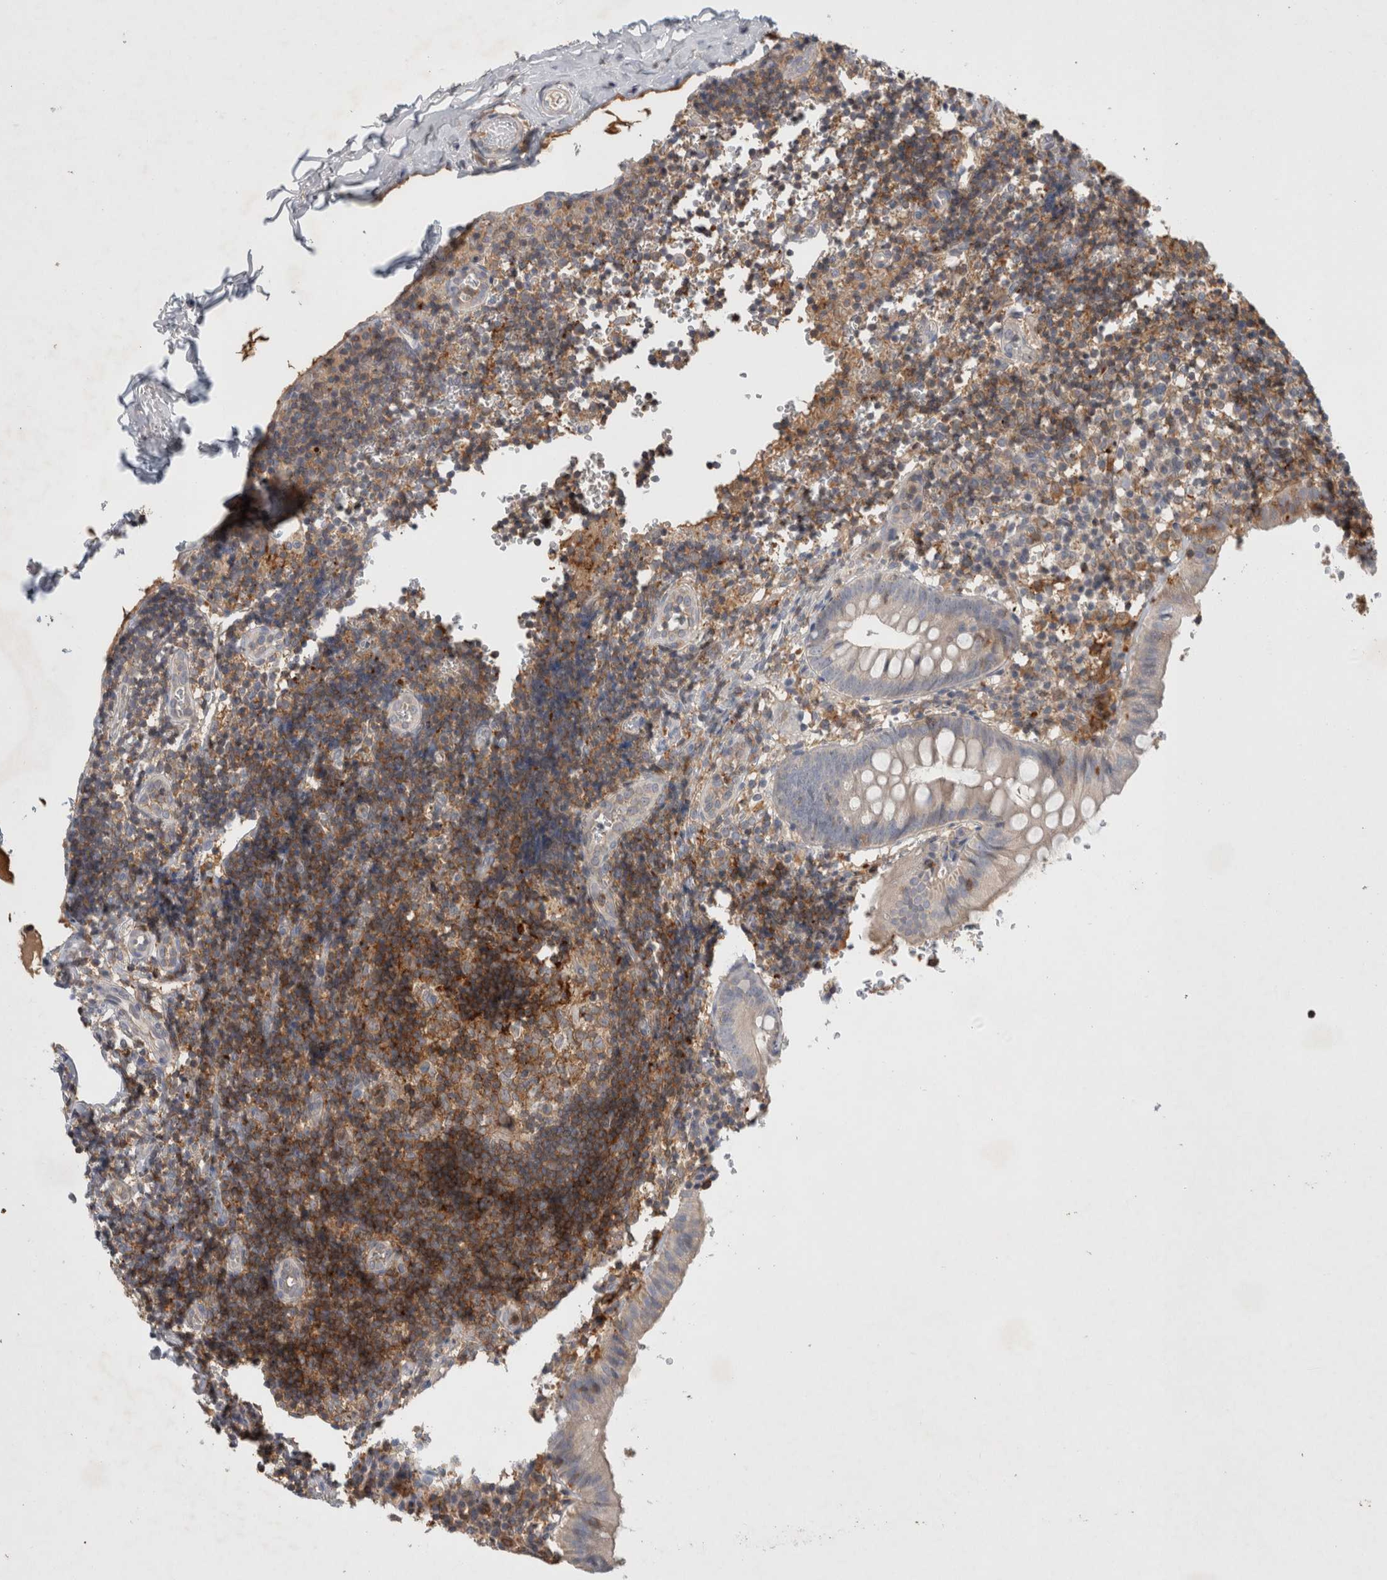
{"staining": {"intensity": "negative", "quantity": "none", "location": "none"}, "tissue": "appendix", "cell_type": "Glandular cells", "image_type": "normal", "snomed": [{"axis": "morphology", "description": "Normal tissue, NOS"}, {"axis": "topography", "description": "Appendix"}], "caption": "The IHC image has no significant positivity in glandular cells of appendix. (DAB immunohistochemistry visualized using brightfield microscopy, high magnification).", "gene": "GFRA2", "patient": {"sex": "male", "age": 8}}